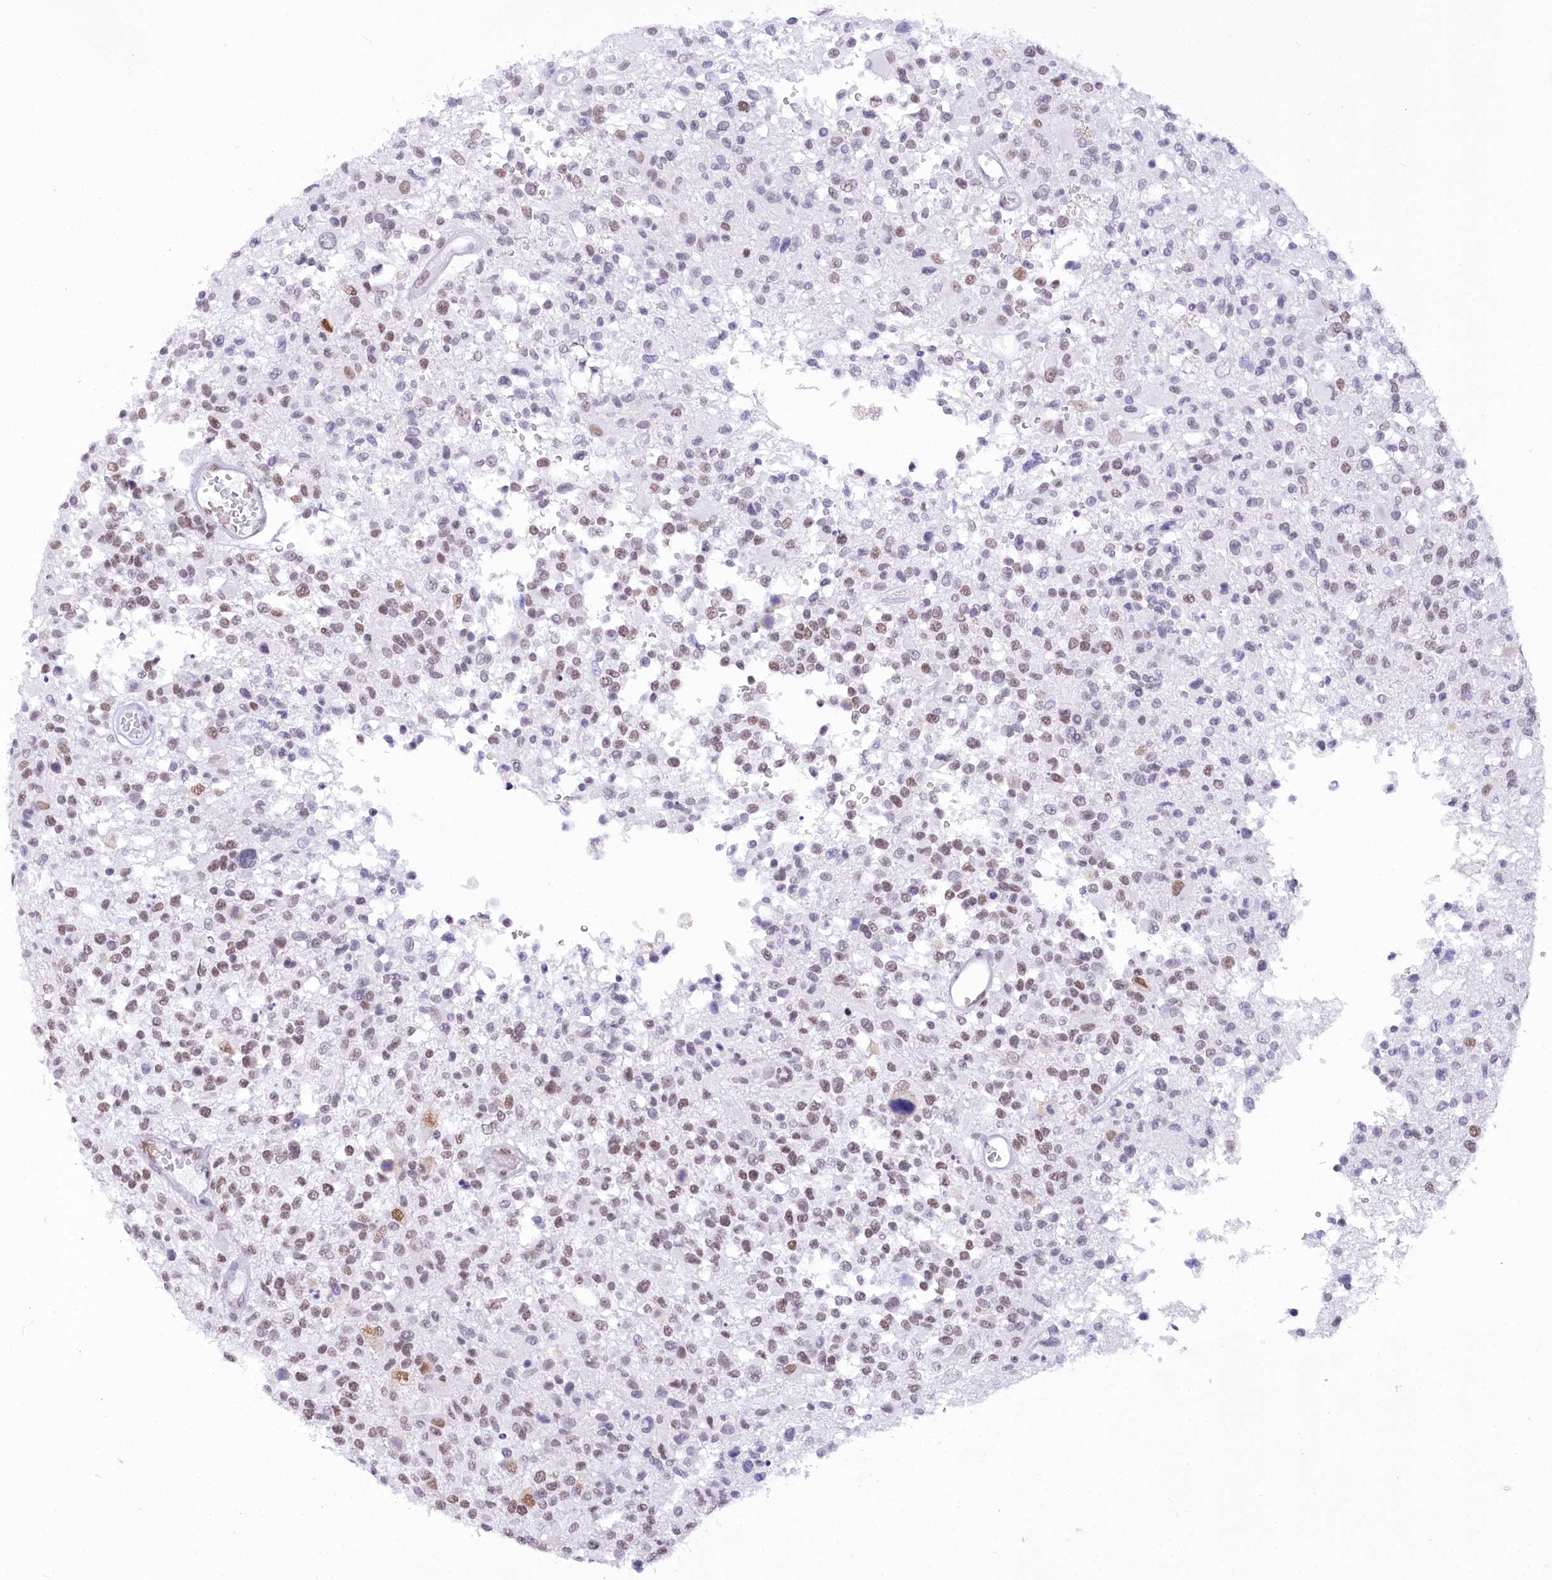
{"staining": {"intensity": "weak", "quantity": "25%-75%", "location": "nuclear"}, "tissue": "glioma", "cell_type": "Tumor cells", "image_type": "cancer", "snomed": [{"axis": "morphology", "description": "Glioma, malignant, High grade"}, {"axis": "morphology", "description": "Glioblastoma, NOS"}, {"axis": "topography", "description": "Brain"}], "caption": "Protein expression analysis of glioma demonstrates weak nuclear expression in about 25%-75% of tumor cells.", "gene": "HNRNPA0", "patient": {"sex": "male", "age": 60}}